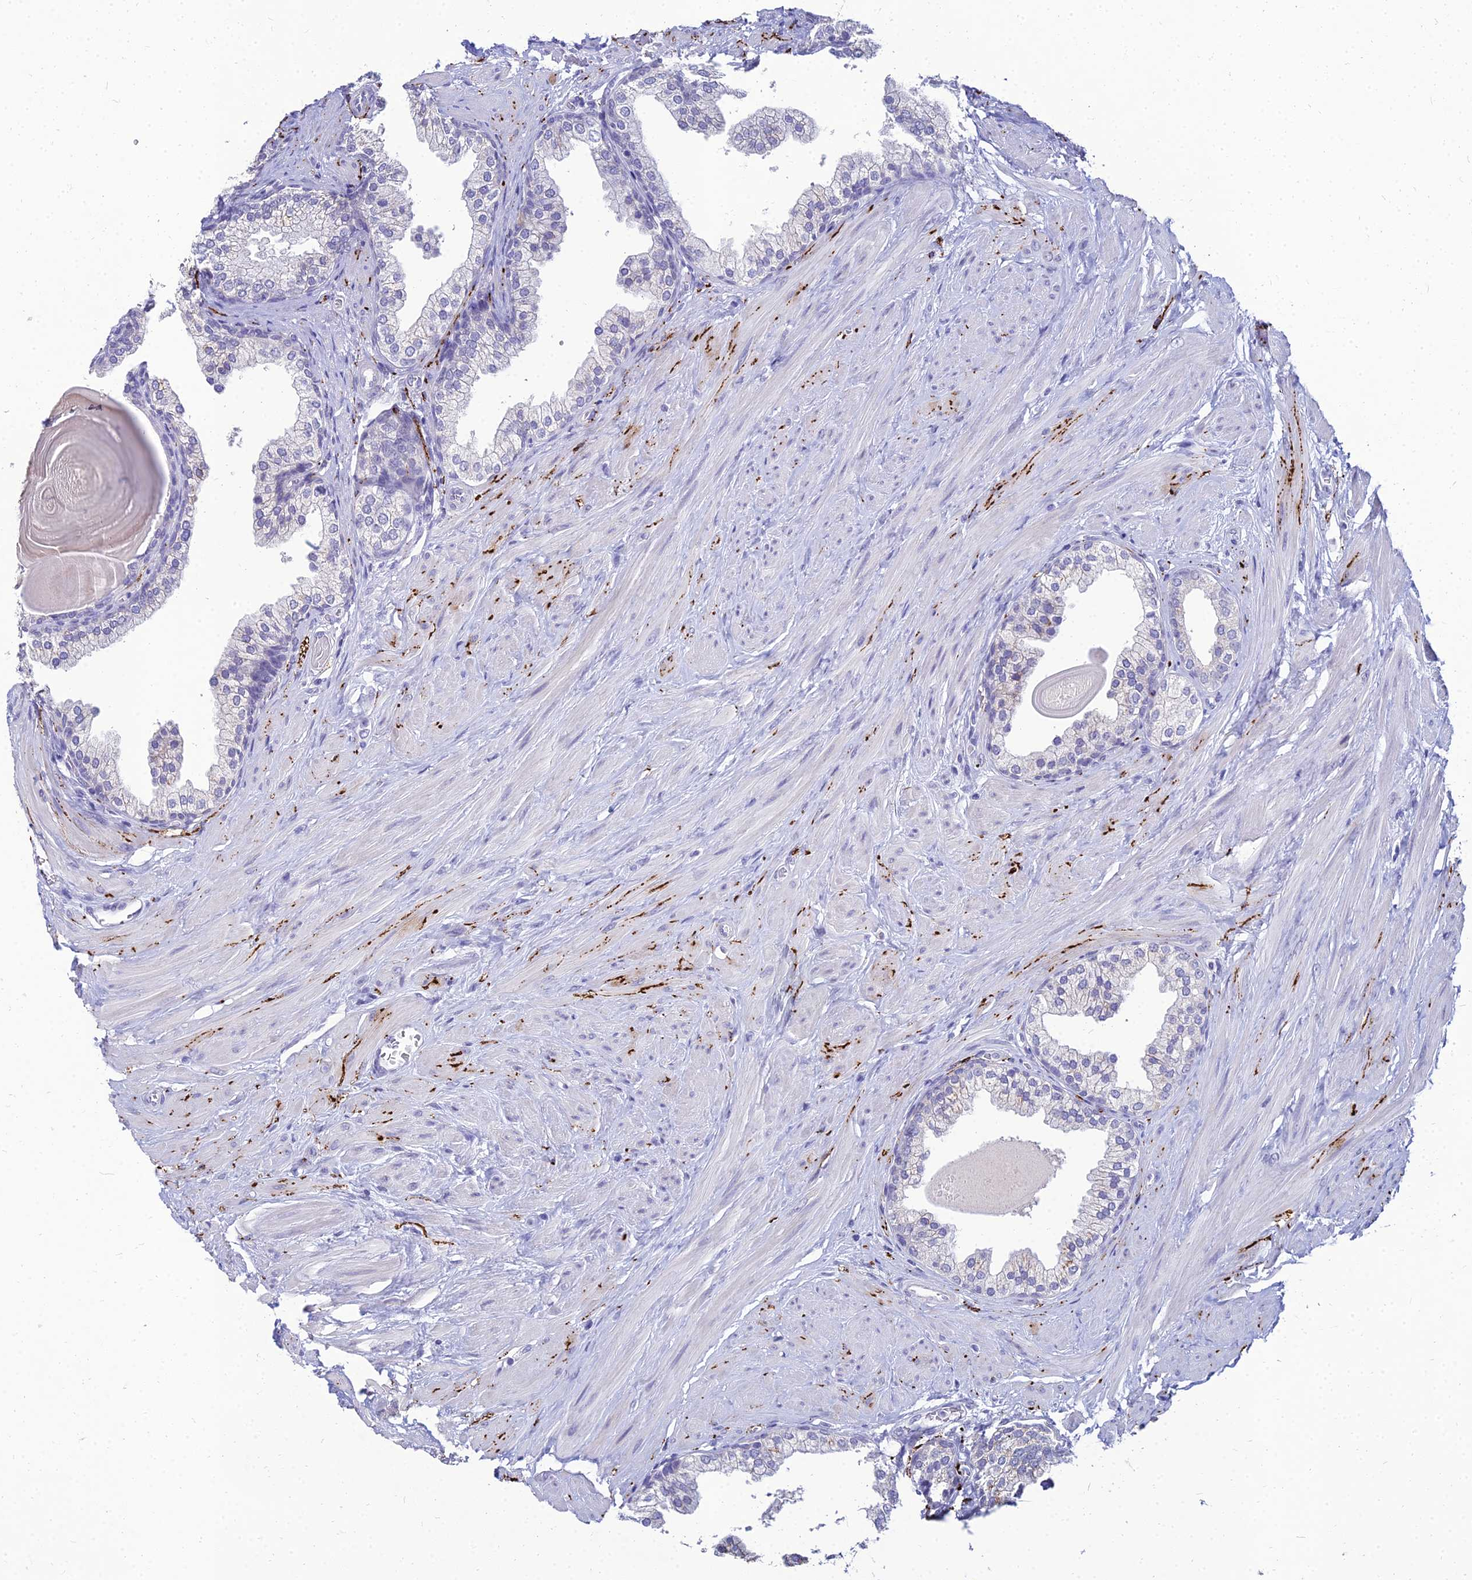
{"staining": {"intensity": "negative", "quantity": "none", "location": "none"}, "tissue": "prostate", "cell_type": "Glandular cells", "image_type": "normal", "snomed": [{"axis": "morphology", "description": "Normal tissue, NOS"}, {"axis": "topography", "description": "Prostate"}], "caption": "An image of human prostate is negative for staining in glandular cells. Nuclei are stained in blue.", "gene": "NPY", "patient": {"sex": "male", "age": 48}}